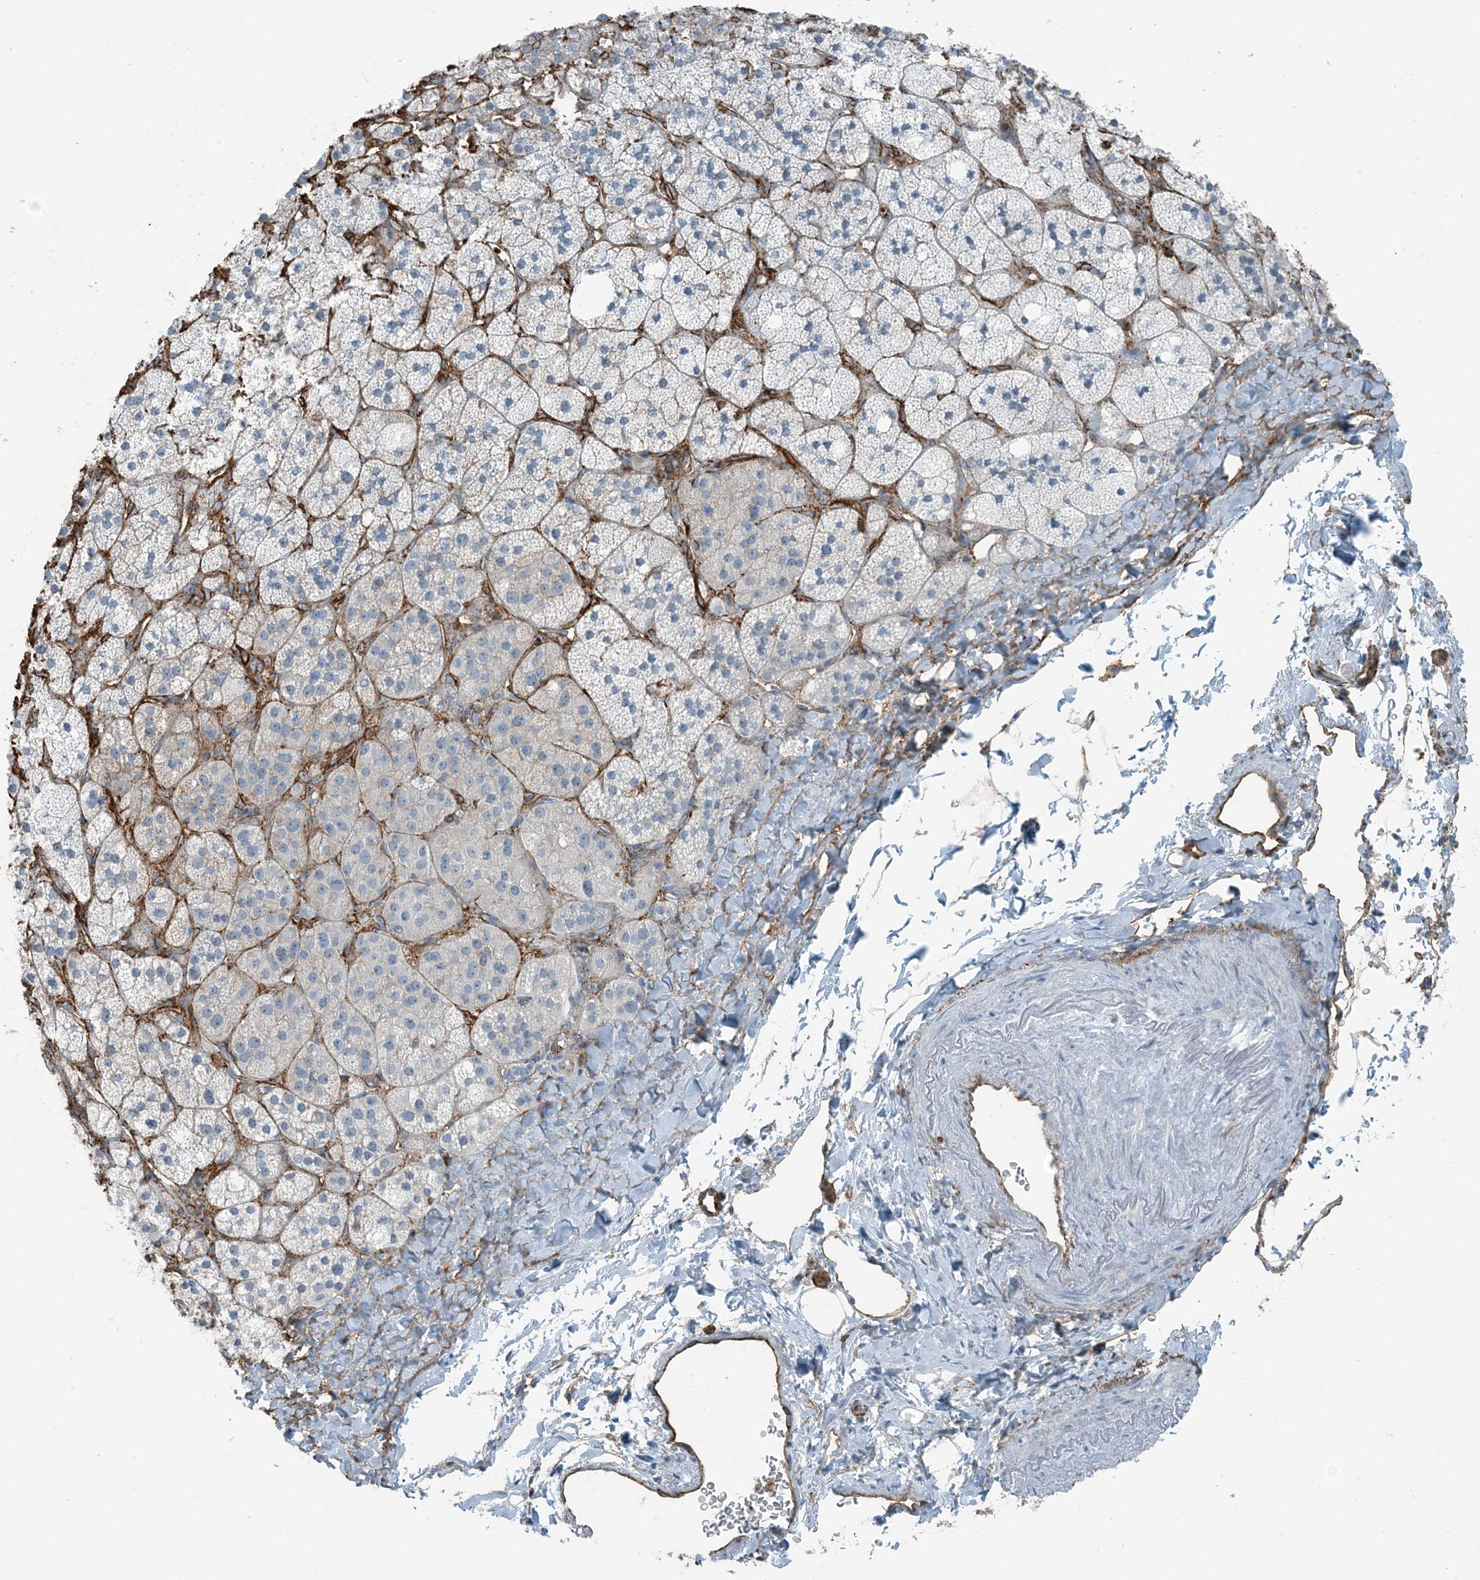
{"staining": {"intensity": "moderate", "quantity": "<25%", "location": "cytoplasmic/membranous"}, "tissue": "adrenal gland", "cell_type": "Glandular cells", "image_type": "normal", "snomed": [{"axis": "morphology", "description": "Normal tissue, NOS"}, {"axis": "topography", "description": "Adrenal gland"}], "caption": "Immunohistochemistry staining of benign adrenal gland, which exhibits low levels of moderate cytoplasmic/membranous expression in approximately <25% of glandular cells indicating moderate cytoplasmic/membranous protein expression. The staining was performed using DAB (brown) for protein detection and nuclei were counterstained in hematoxylin (blue).", "gene": "APOBEC3C", "patient": {"sex": "male", "age": 61}}